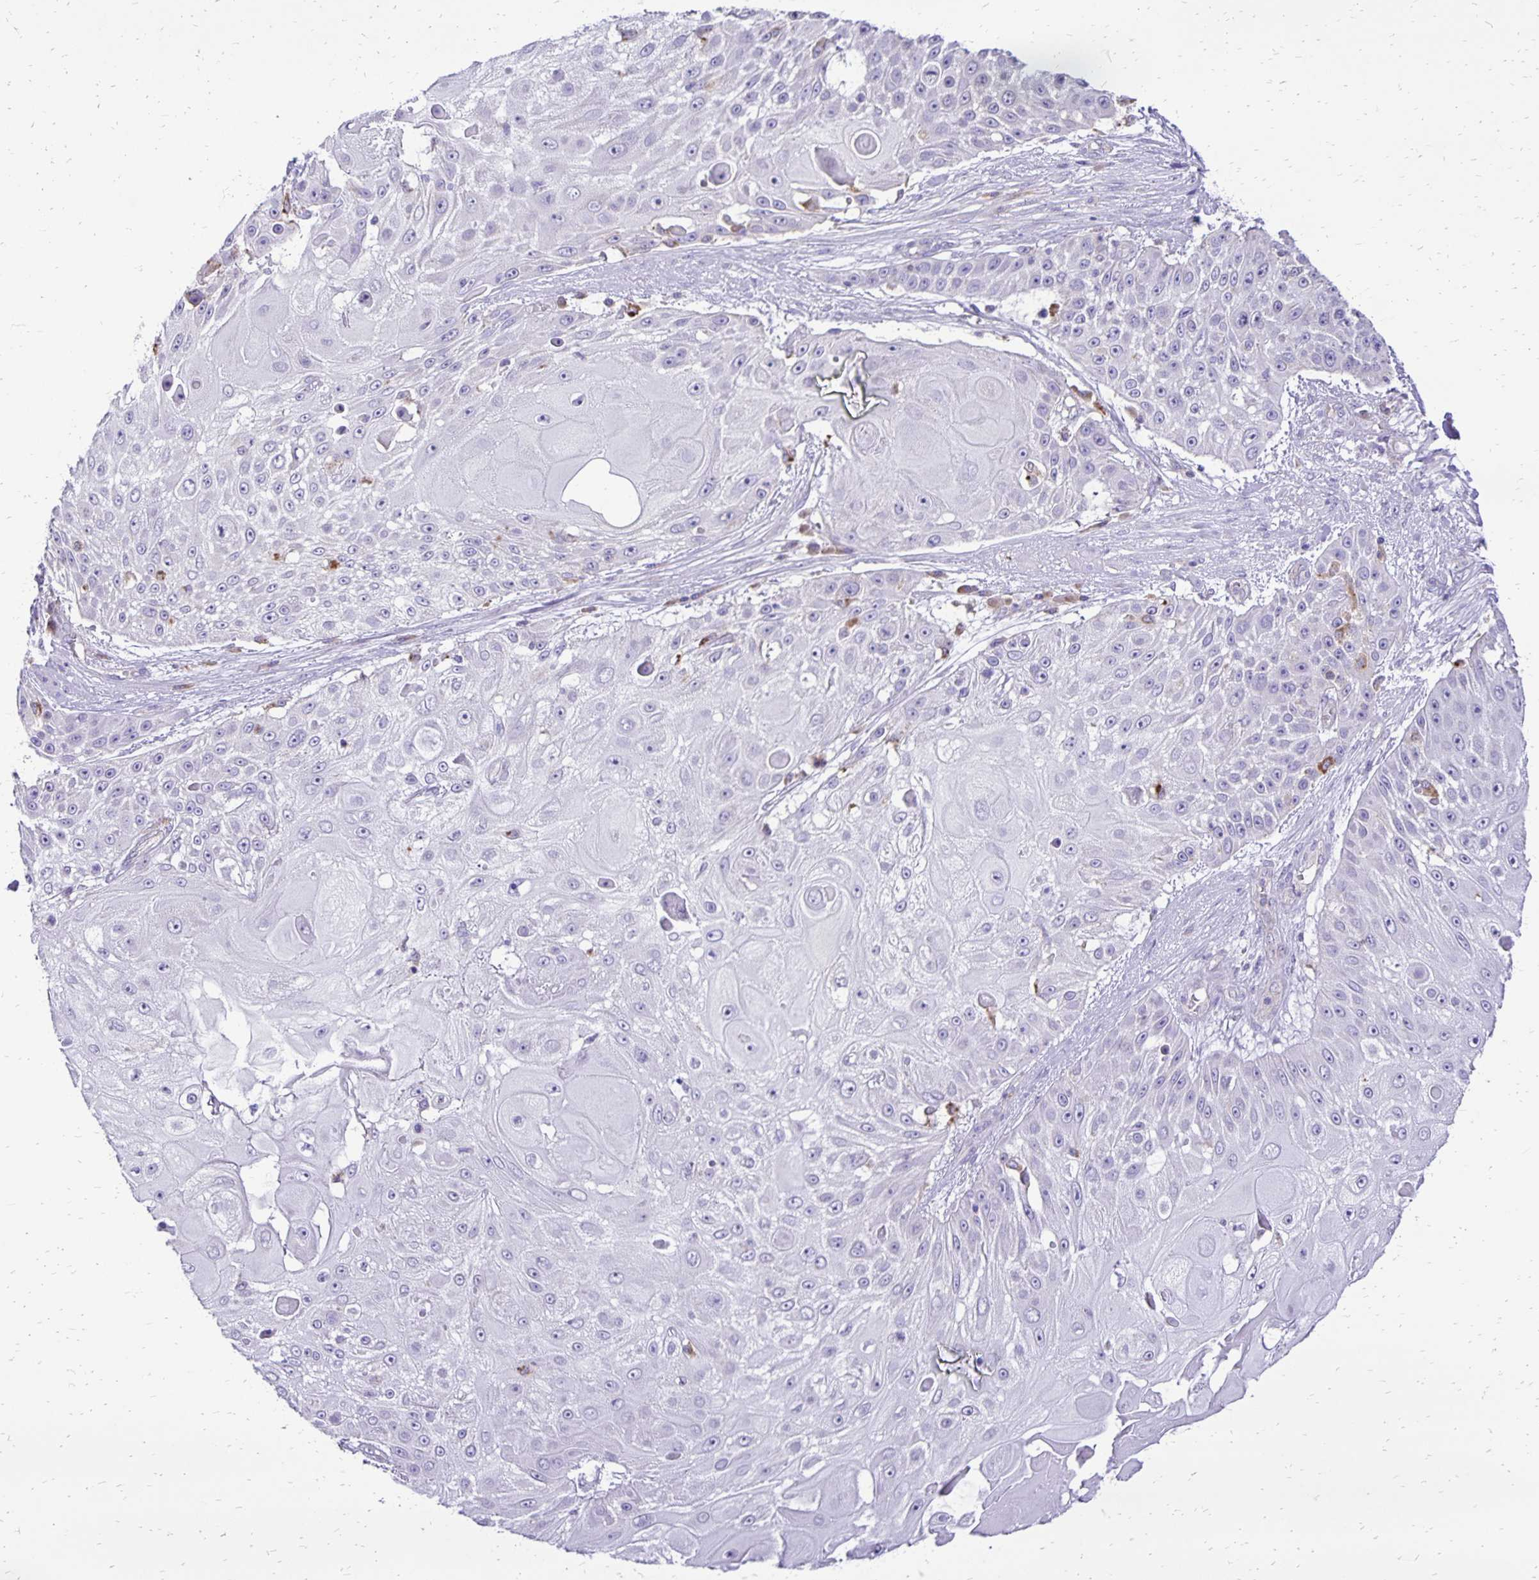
{"staining": {"intensity": "negative", "quantity": "none", "location": "none"}, "tissue": "skin cancer", "cell_type": "Tumor cells", "image_type": "cancer", "snomed": [{"axis": "morphology", "description": "Squamous cell carcinoma, NOS"}, {"axis": "topography", "description": "Skin"}], "caption": "Skin cancer was stained to show a protein in brown. There is no significant expression in tumor cells.", "gene": "EIF5A", "patient": {"sex": "female", "age": 86}}